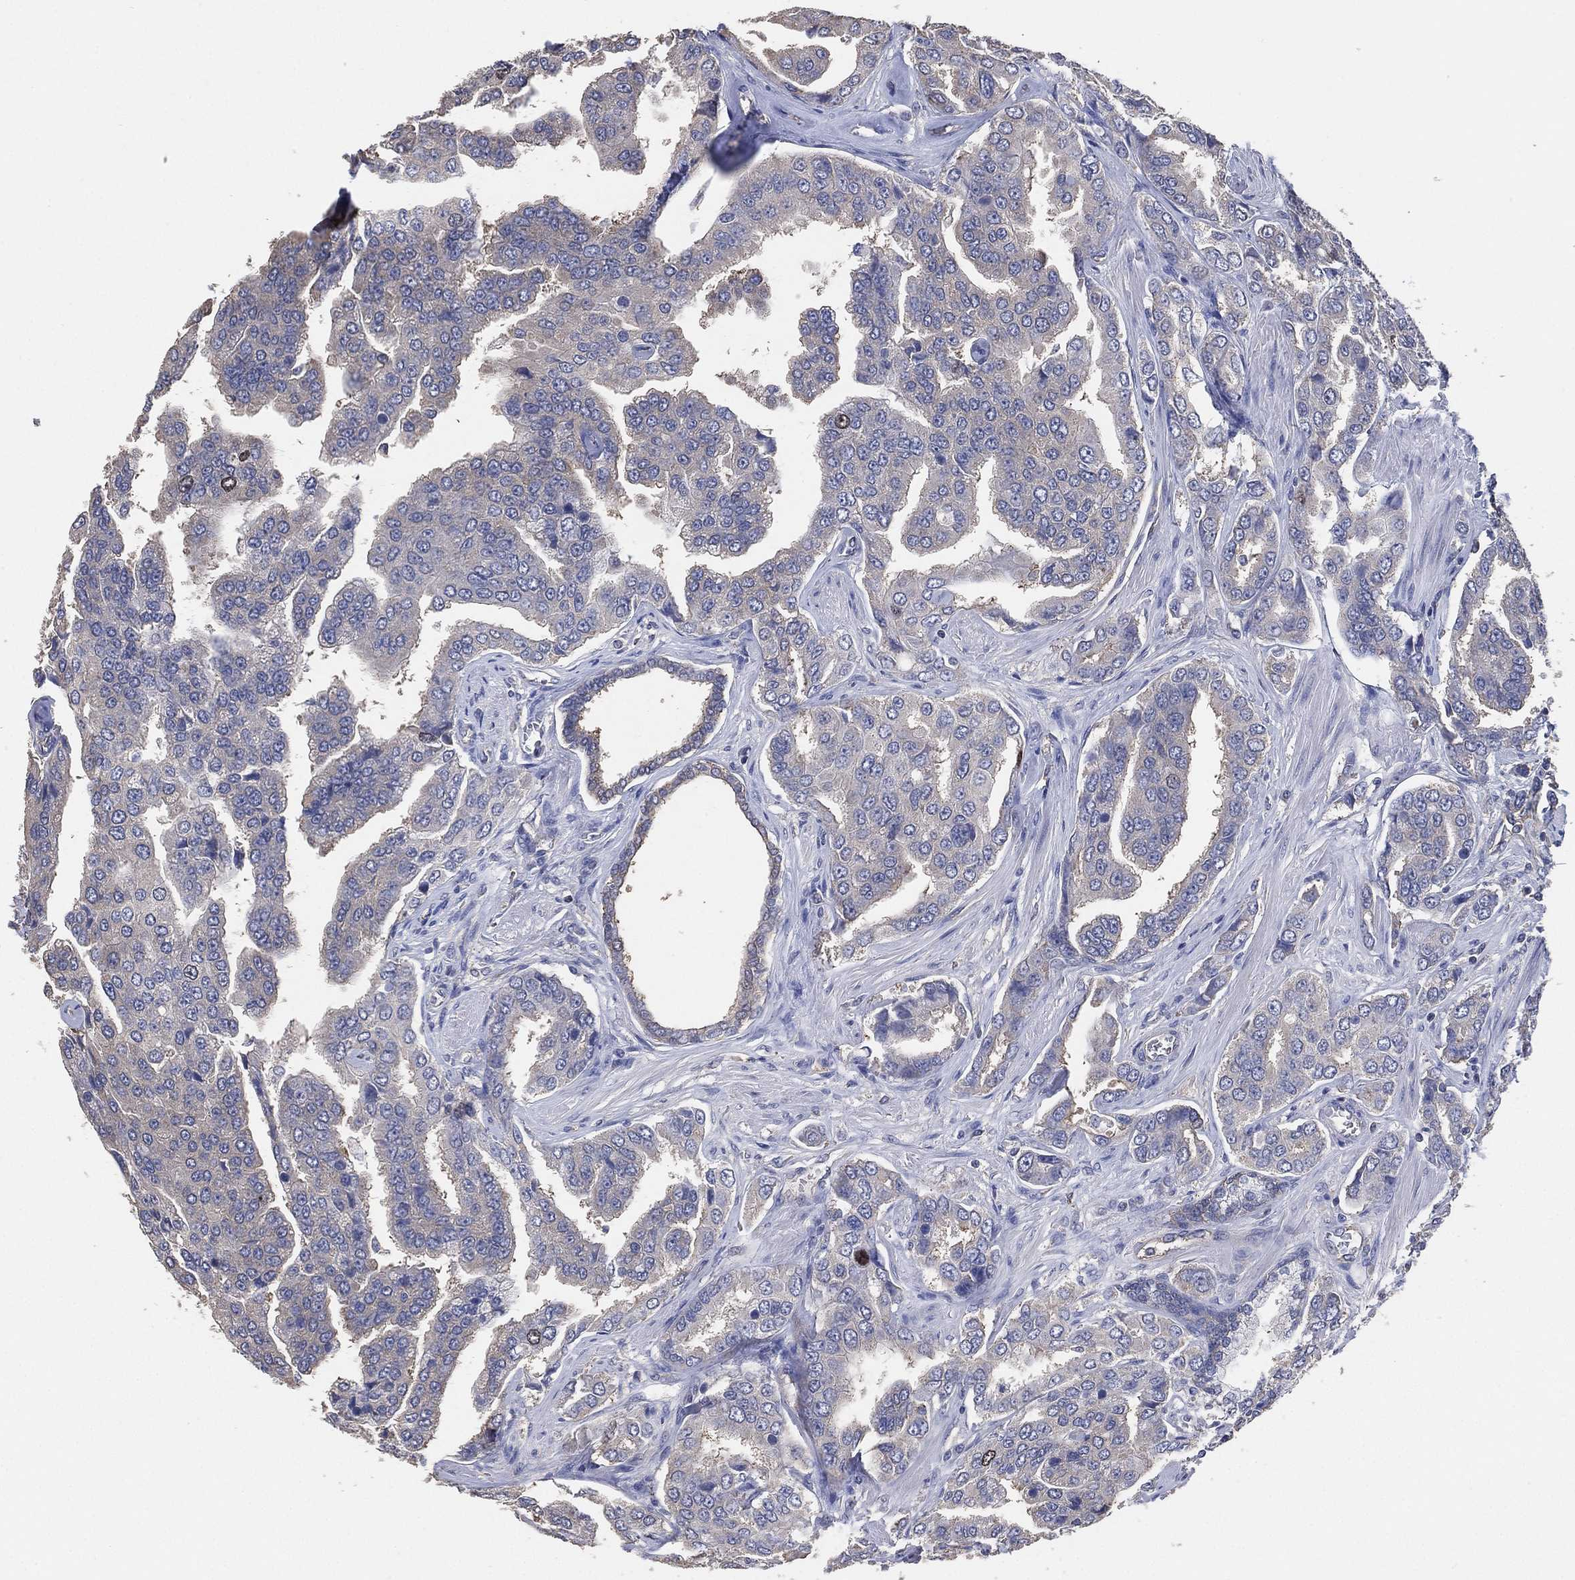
{"staining": {"intensity": "negative", "quantity": "none", "location": "none"}, "tissue": "prostate cancer", "cell_type": "Tumor cells", "image_type": "cancer", "snomed": [{"axis": "morphology", "description": "Adenocarcinoma, NOS"}, {"axis": "topography", "description": "Prostate and seminal vesicle, NOS"}, {"axis": "topography", "description": "Prostate"}], "caption": "Tumor cells are negative for brown protein staining in adenocarcinoma (prostate).", "gene": "KLK5", "patient": {"sex": "male", "age": 69}}